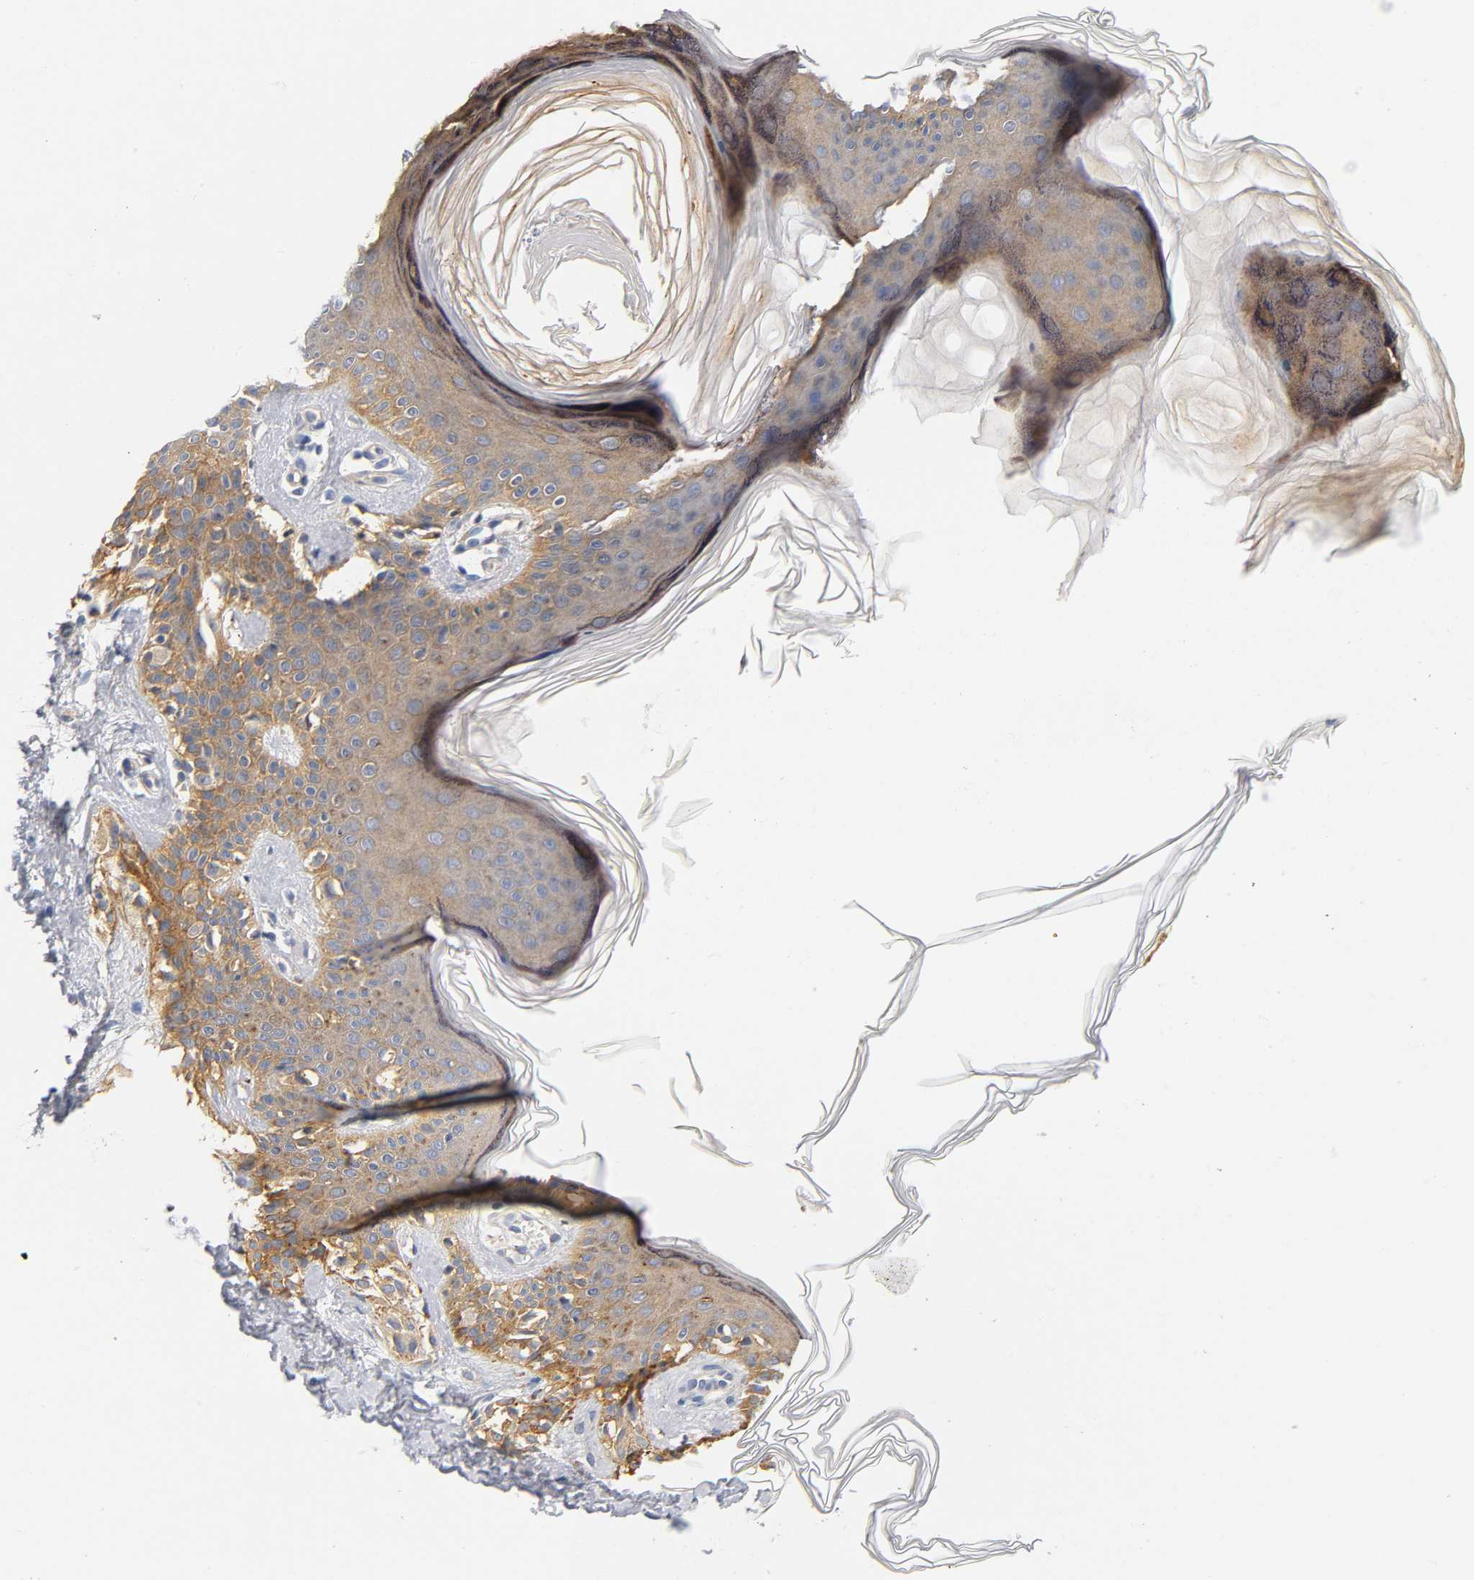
{"staining": {"intensity": "moderate", "quantity": ">75%", "location": "cytoplasmic/membranous"}, "tissue": "melanoma", "cell_type": "Tumor cells", "image_type": "cancer", "snomed": [{"axis": "morphology", "description": "Normal tissue, NOS"}, {"axis": "morphology", "description": "Malignant melanoma, NOS"}, {"axis": "topography", "description": "Skin"}], "caption": "Protein expression analysis of human melanoma reveals moderate cytoplasmic/membranous expression in about >75% of tumor cells.", "gene": "TNC", "patient": {"sex": "male", "age": 83}}